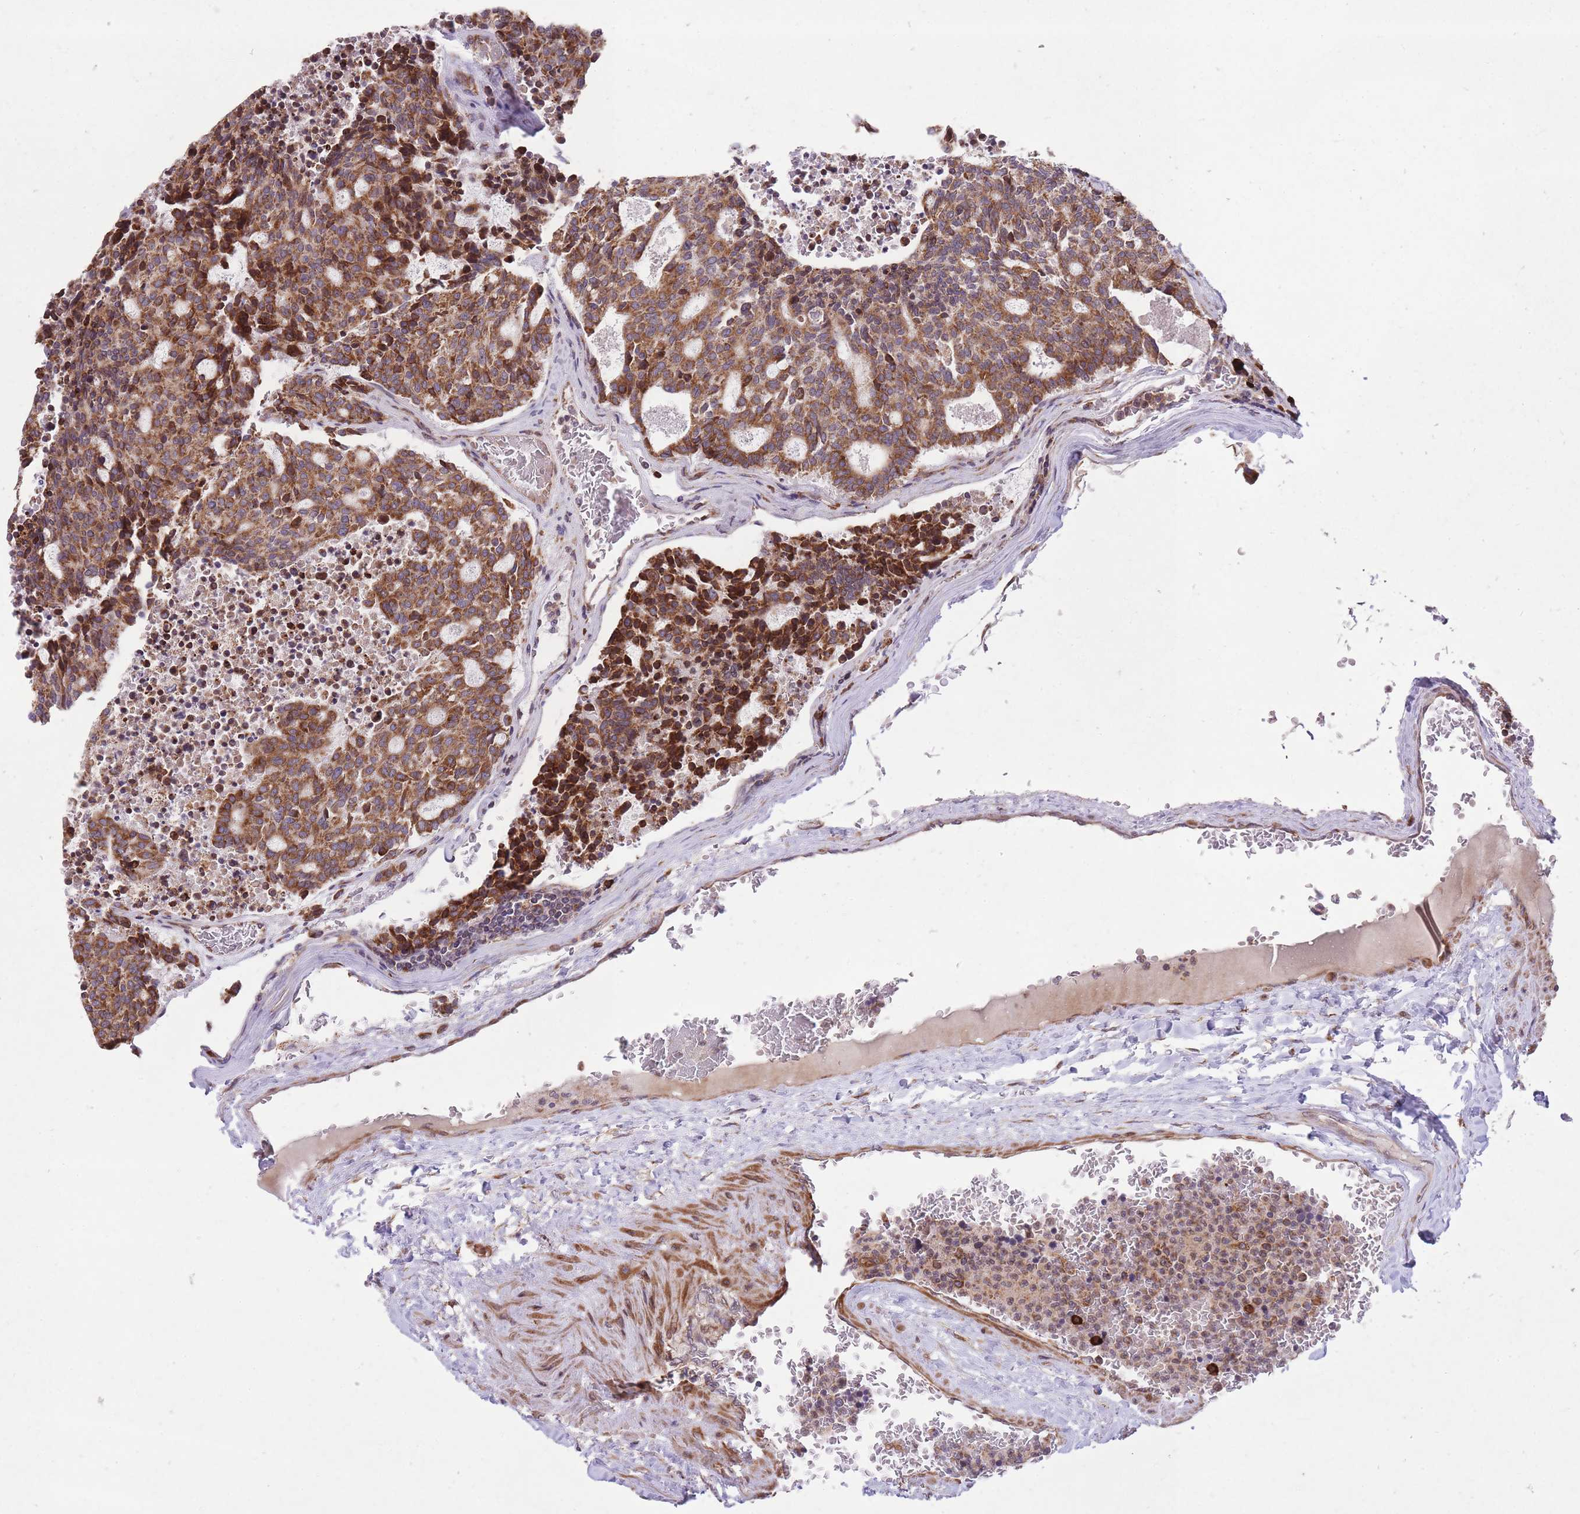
{"staining": {"intensity": "moderate", "quantity": ">75%", "location": "cytoplasmic/membranous"}, "tissue": "carcinoid", "cell_type": "Tumor cells", "image_type": "cancer", "snomed": [{"axis": "morphology", "description": "Carcinoid, malignant, NOS"}, {"axis": "topography", "description": "Pancreas"}], "caption": "A brown stain labels moderate cytoplasmic/membranous expression of a protein in carcinoid tumor cells.", "gene": "TTLL3", "patient": {"sex": "female", "age": 54}}